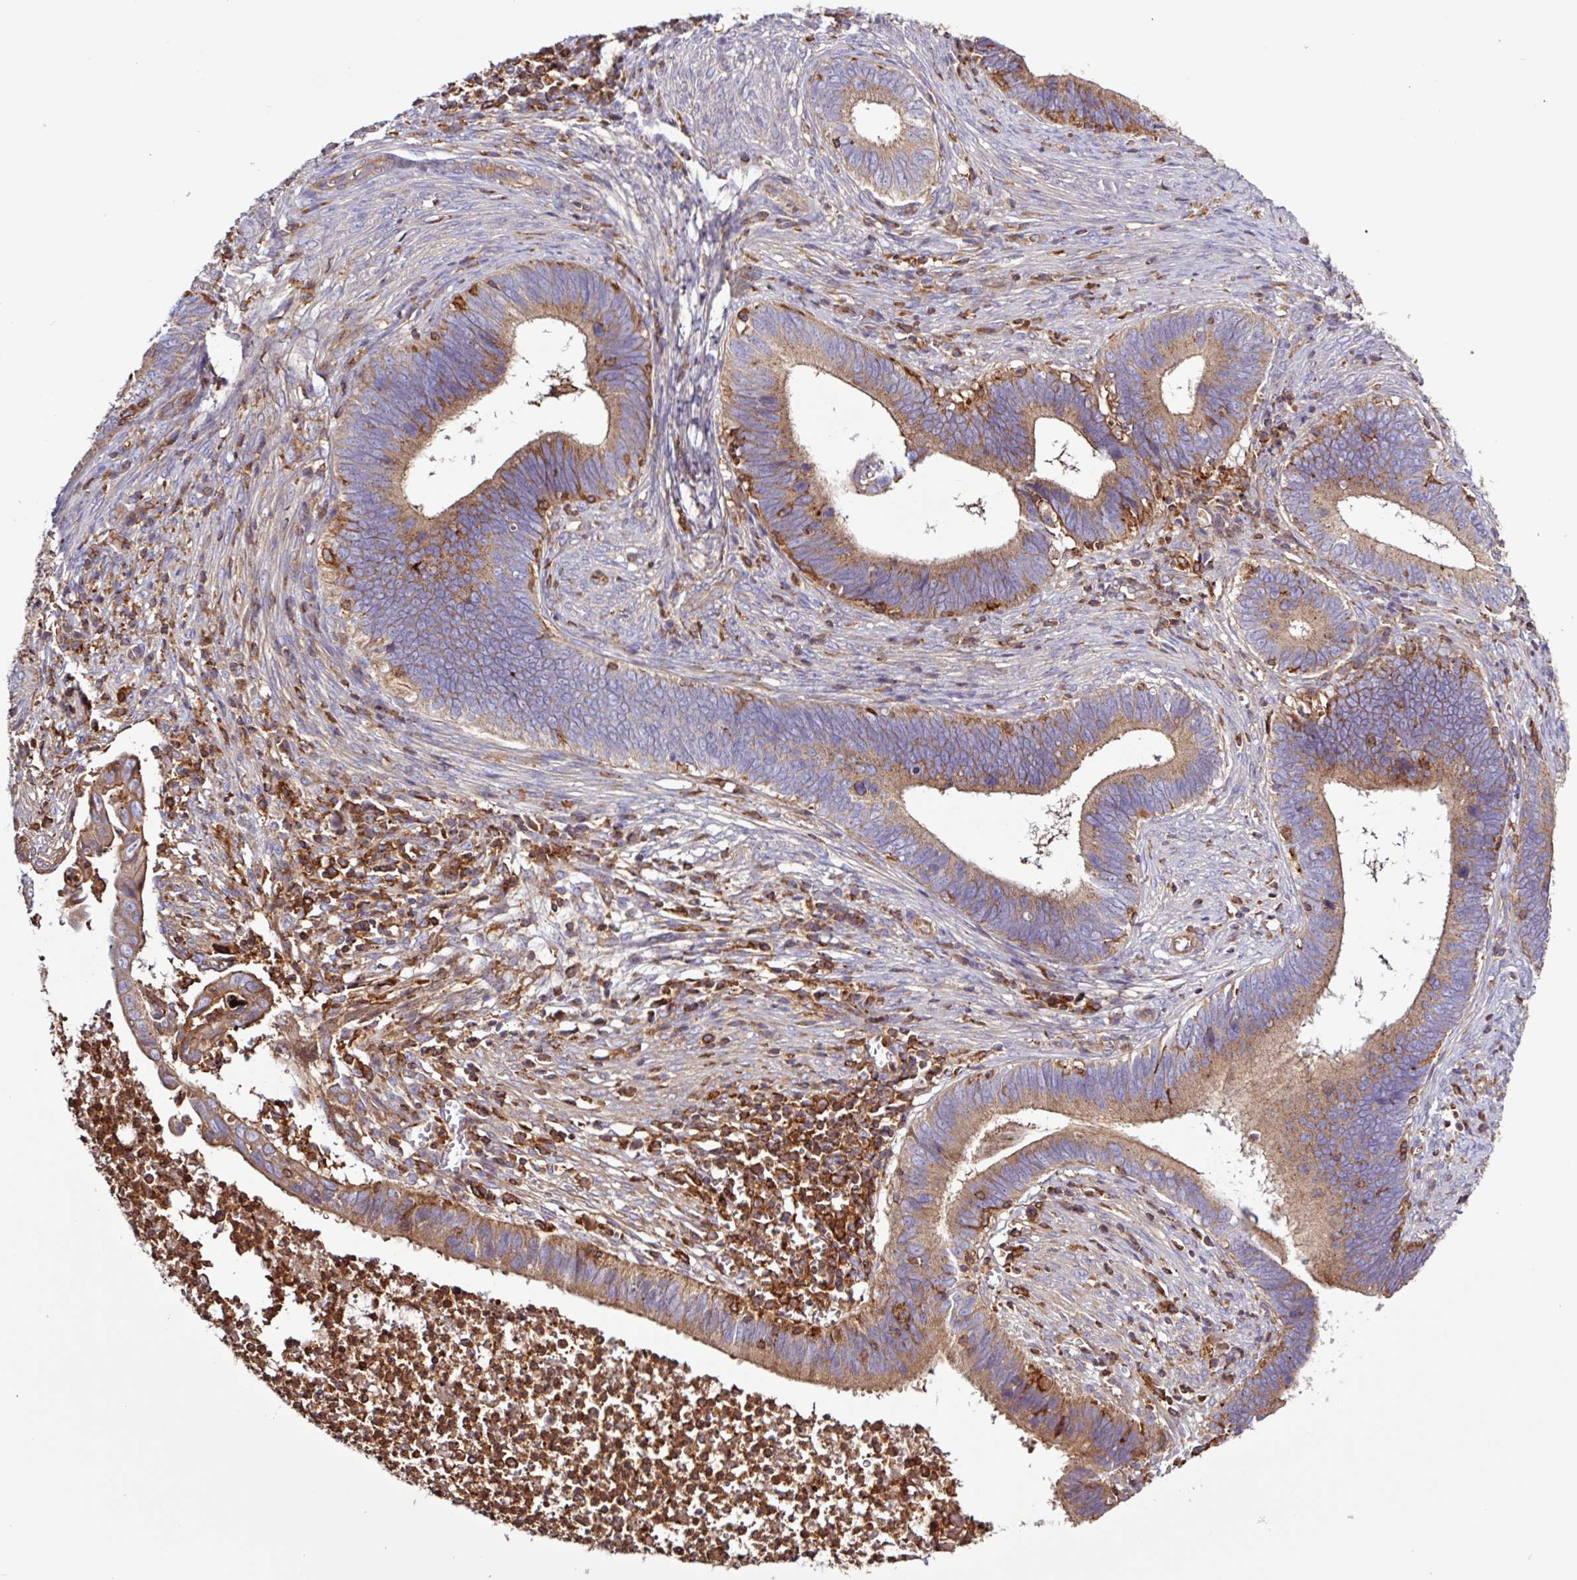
{"staining": {"intensity": "moderate", "quantity": ">75%", "location": "cytoplasmic/membranous"}, "tissue": "cervical cancer", "cell_type": "Tumor cells", "image_type": "cancer", "snomed": [{"axis": "morphology", "description": "Adenocarcinoma, NOS"}, {"axis": "topography", "description": "Cervix"}], "caption": "Immunohistochemistry staining of adenocarcinoma (cervical), which exhibits medium levels of moderate cytoplasmic/membranous positivity in approximately >75% of tumor cells indicating moderate cytoplasmic/membranous protein expression. The staining was performed using DAB (brown) for protein detection and nuclei were counterstained in hematoxylin (blue).", "gene": "ACTR3", "patient": {"sex": "female", "age": 42}}